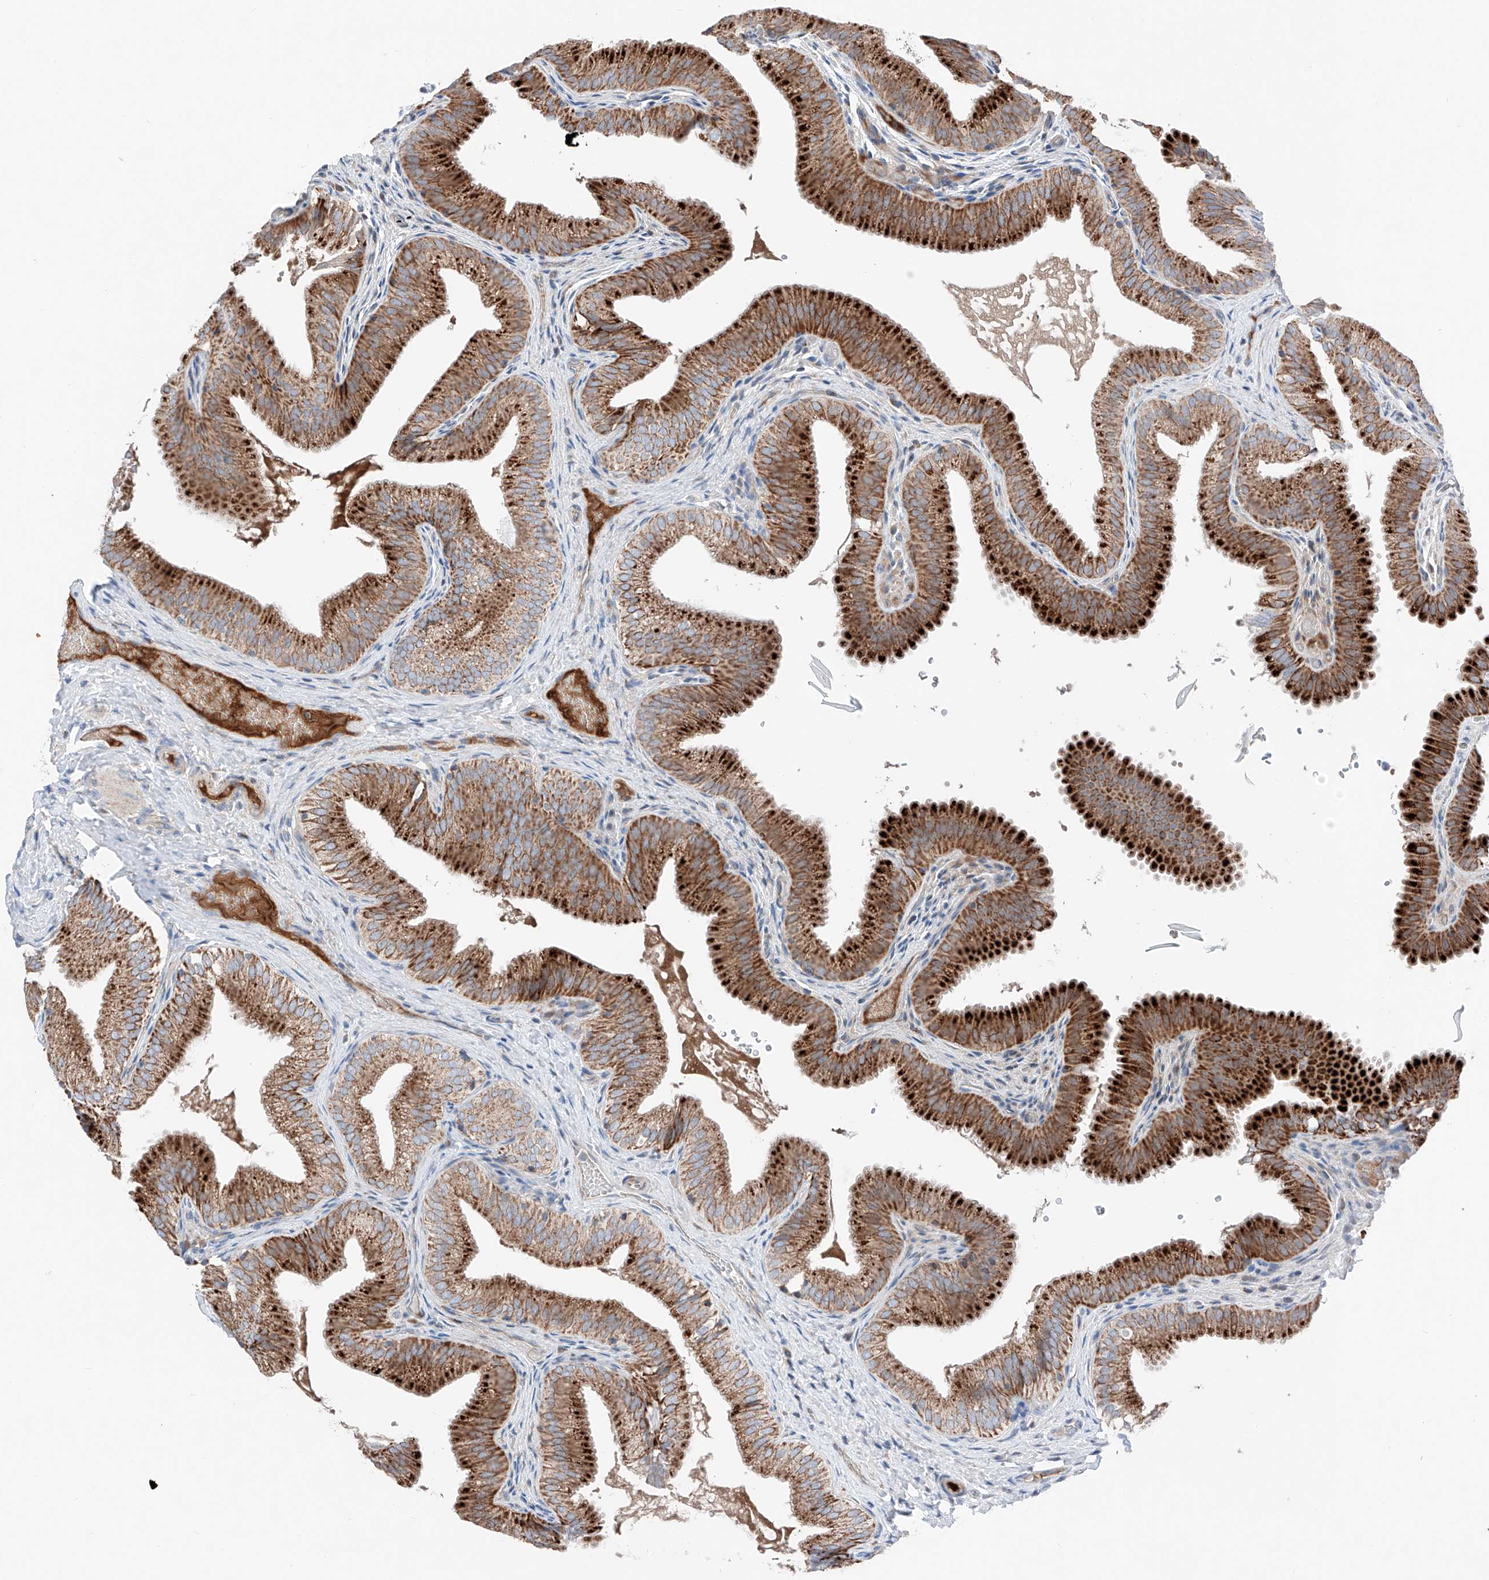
{"staining": {"intensity": "strong", "quantity": ">75%", "location": "cytoplasmic/membranous"}, "tissue": "gallbladder", "cell_type": "Glandular cells", "image_type": "normal", "snomed": [{"axis": "morphology", "description": "Normal tissue, NOS"}, {"axis": "topography", "description": "Gallbladder"}], "caption": "Strong cytoplasmic/membranous positivity for a protein is identified in about >75% of glandular cells of unremarkable gallbladder using immunohistochemistry (IHC).", "gene": "MRAP", "patient": {"sex": "female", "age": 30}}